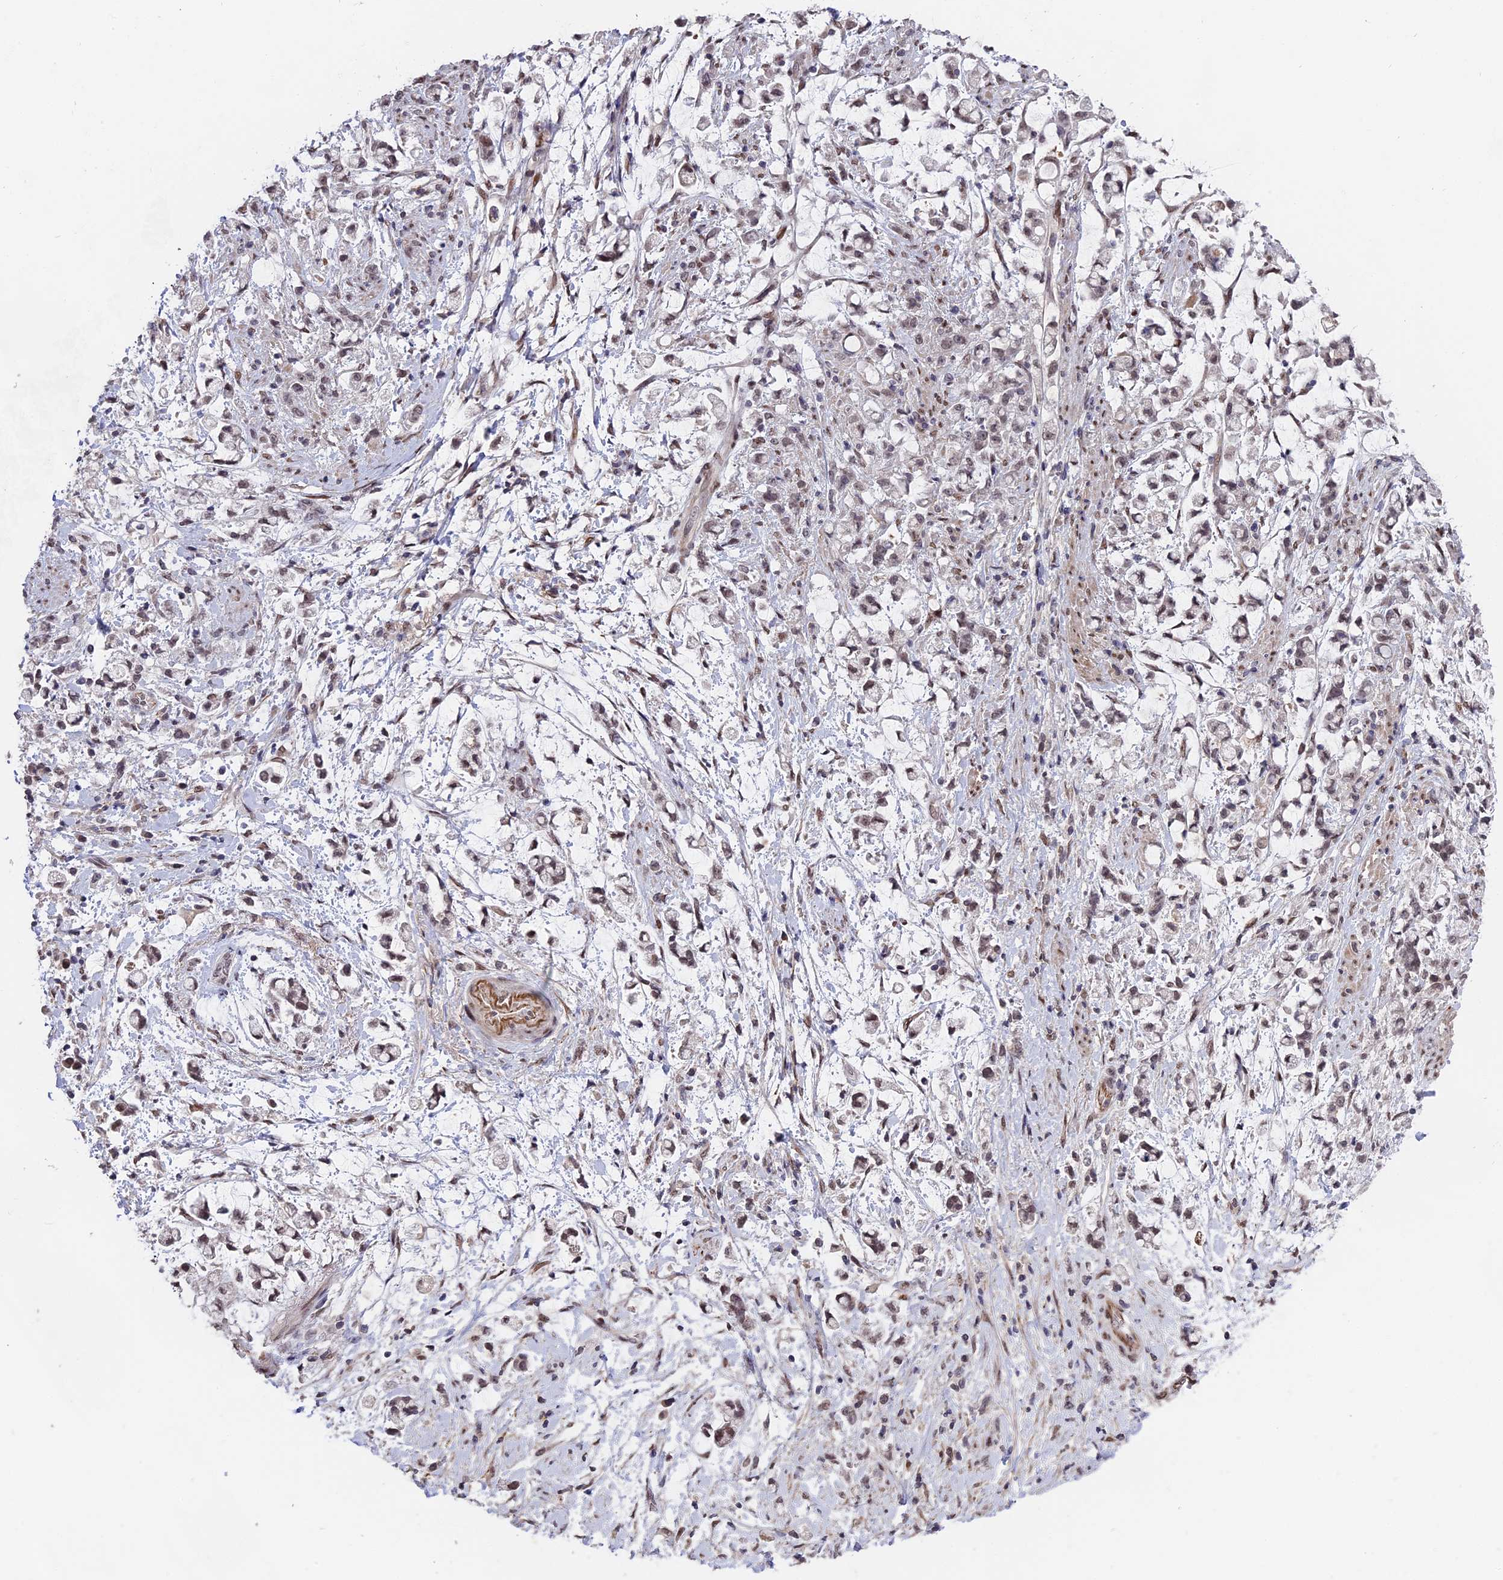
{"staining": {"intensity": "moderate", "quantity": "<25%", "location": "nuclear"}, "tissue": "stomach cancer", "cell_type": "Tumor cells", "image_type": "cancer", "snomed": [{"axis": "morphology", "description": "Adenocarcinoma, NOS"}, {"axis": "topography", "description": "Stomach"}], "caption": "High-magnification brightfield microscopy of stomach cancer (adenocarcinoma) stained with DAB (3,3'-diaminobenzidine) (brown) and counterstained with hematoxylin (blue). tumor cells exhibit moderate nuclear staining is seen in approximately<25% of cells.", "gene": "PYGO1", "patient": {"sex": "female", "age": 60}}